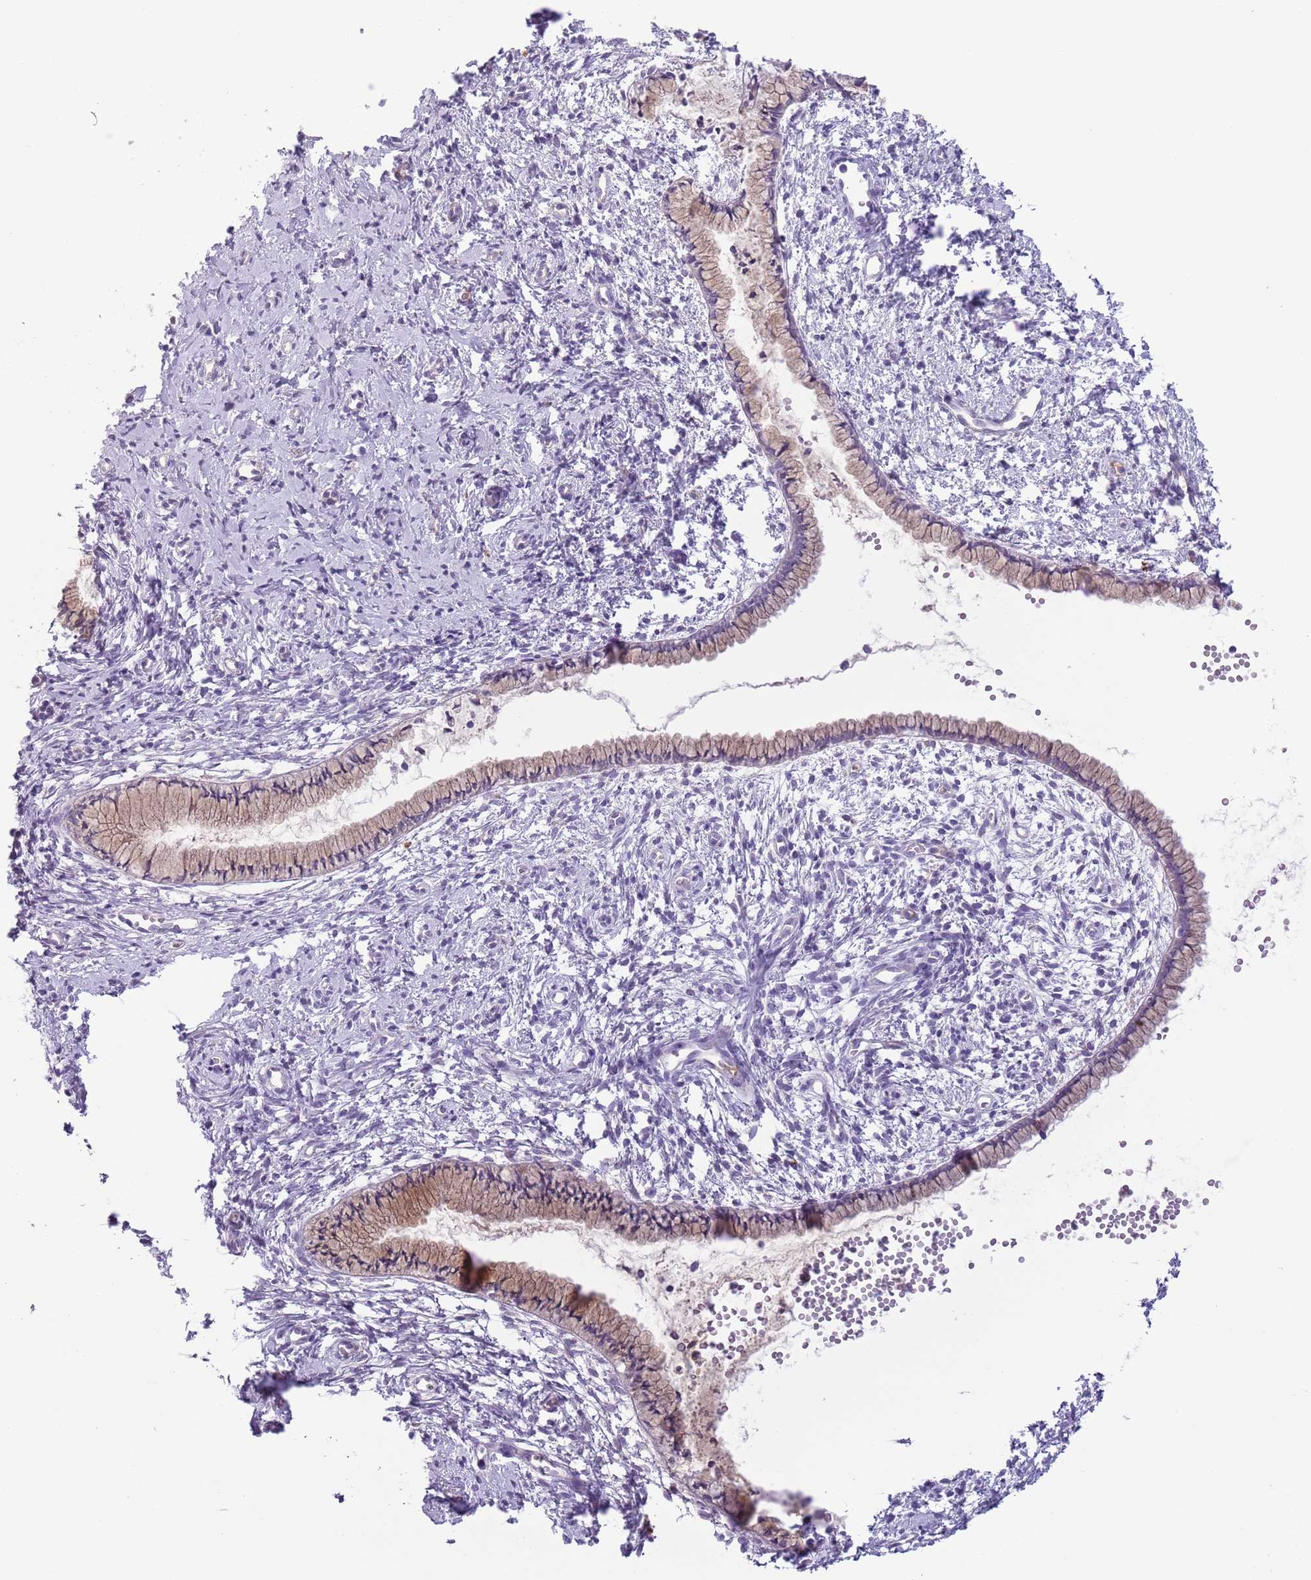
{"staining": {"intensity": "moderate", "quantity": ">75%", "location": "cytoplasmic/membranous"}, "tissue": "cervix", "cell_type": "Glandular cells", "image_type": "normal", "snomed": [{"axis": "morphology", "description": "Normal tissue, NOS"}, {"axis": "topography", "description": "Cervix"}], "caption": "This is a micrograph of immunohistochemistry (IHC) staining of normal cervix, which shows moderate expression in the cytoplasmic/membranous of glandular cells.", "gene": "CFH", "patient": {"sex": "female", "age": 57}}